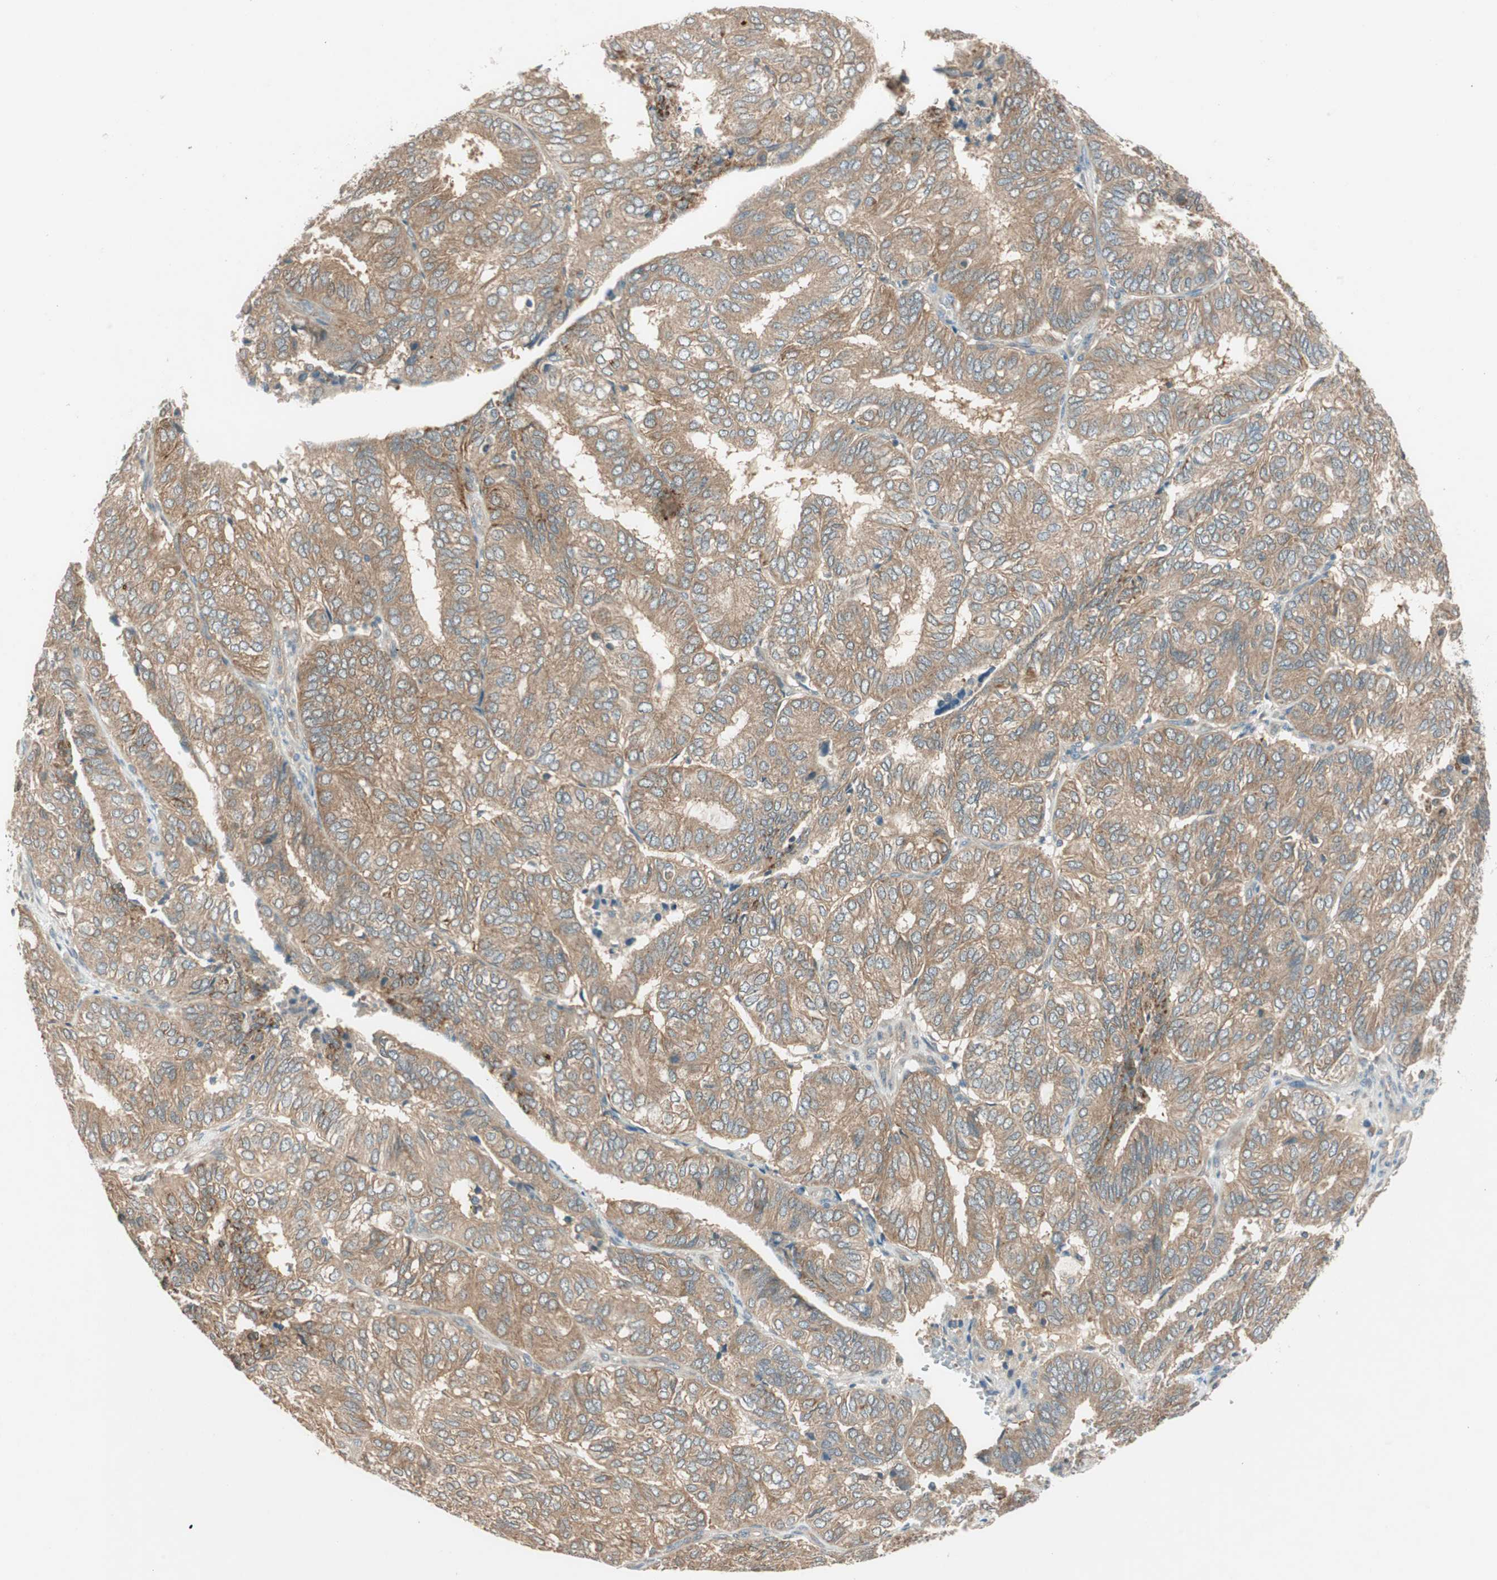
{"staining": {"intensity": "moderate", "quantity": ">75%", "location": "cytoplasmic/membranous"}, "tissue": "endometrial cancer", "cell_type": "Tumor cells", "image_type": "cancer", "snomed": [{"axis": "morphology", "description": "Adenocarcinoma, NOS"}, {"axis": "topography", "description": "Uterus"}], "caption": "IHC micrograph of endometrial cancer (adenocarcinoma) stained for a protein (brown), which shows medium levels of moderate cytoplasmic/membranous expression in approximately >75% of tumor cells.", "gene": "NCLN", "patient": {"sex": "female", "age": 60}}